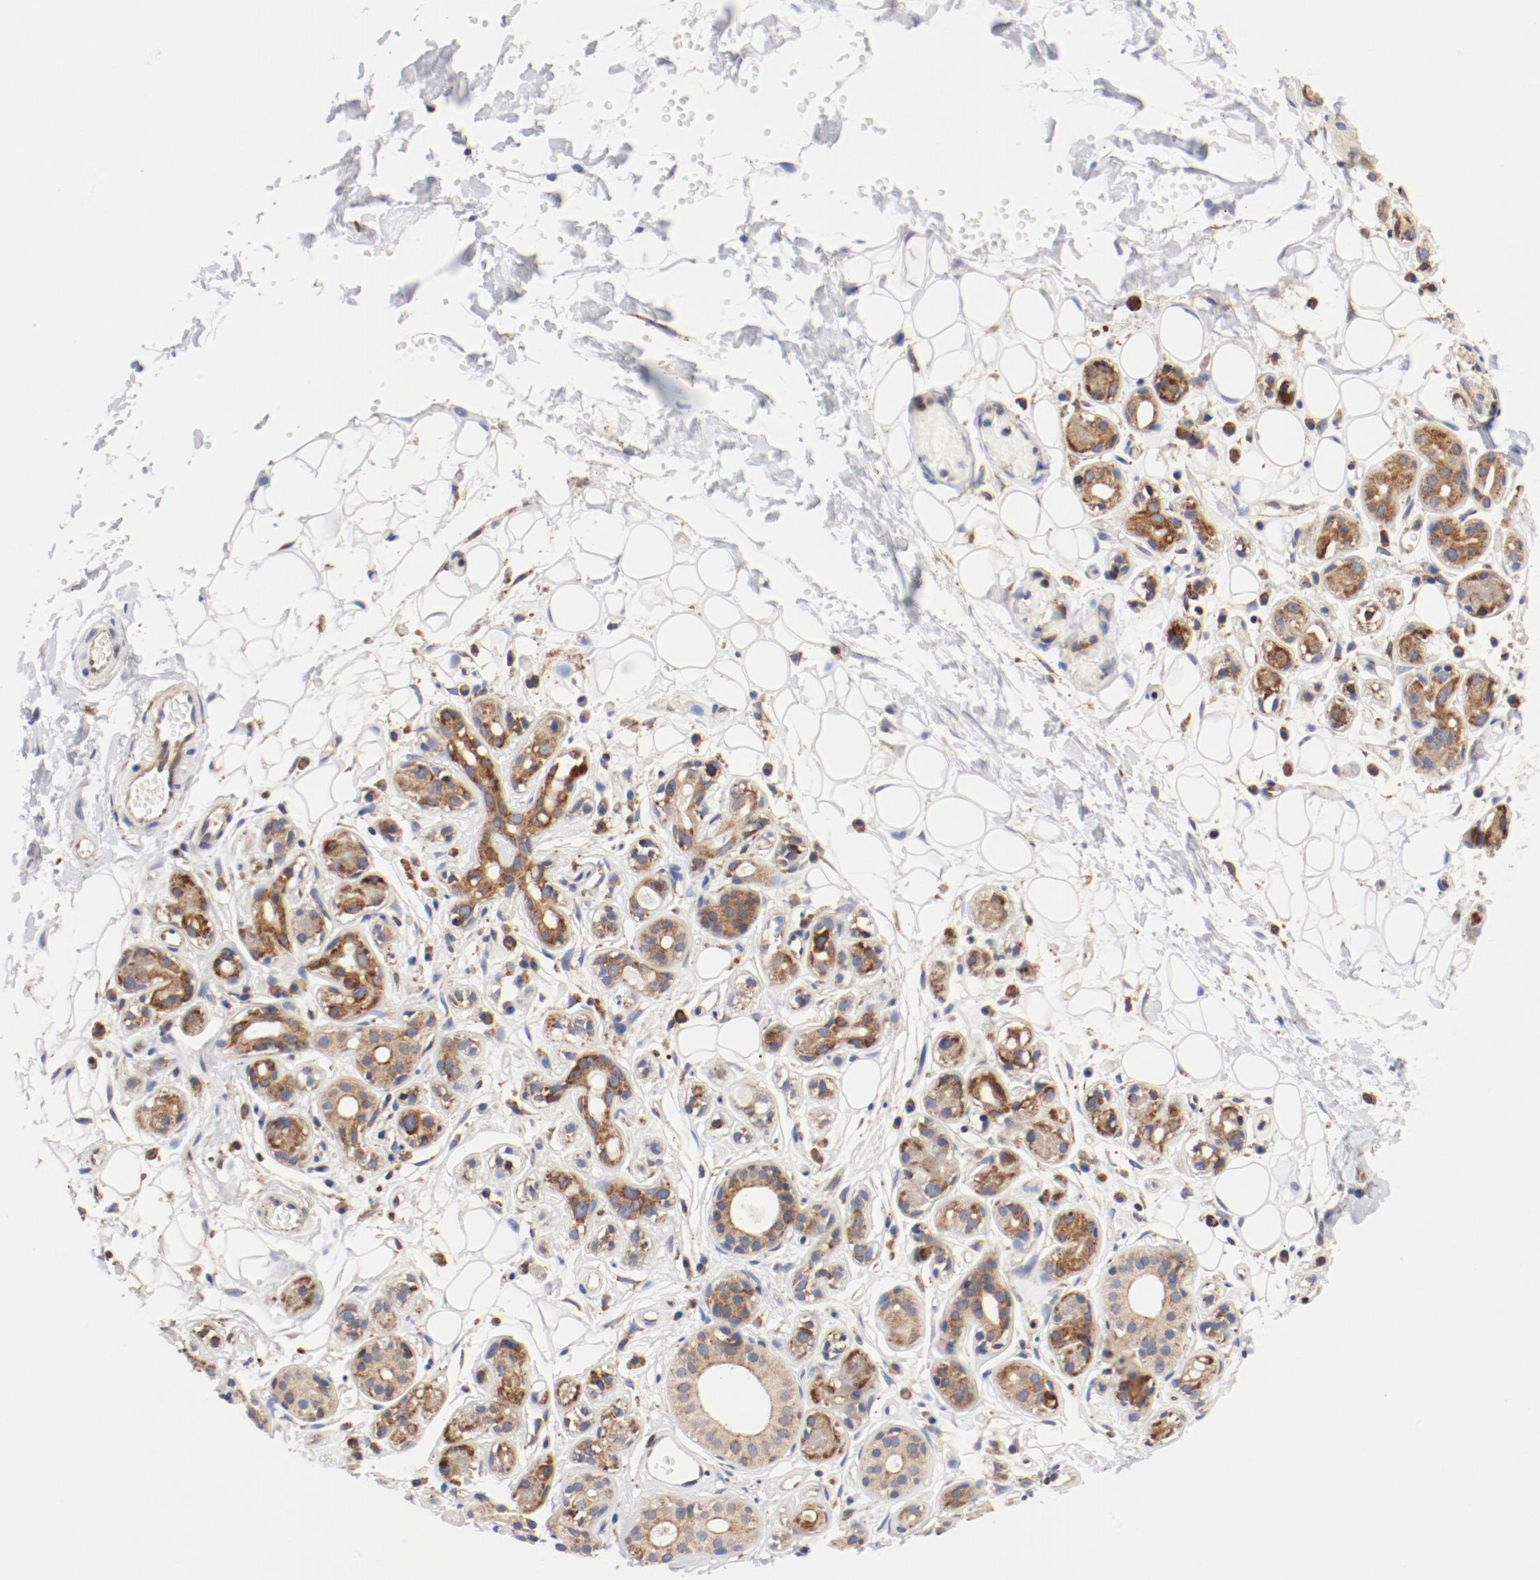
{"staining": {"intensity": "moderate", "quantity": ">75%", "location": "cytoplasmic/membranous"}, "tissue": "salivary gland", "cell_type": "Glandular cells", "image_type": "normal", "snomed": [{"axis": "morphology", "description": "Normal tissue, NOS"}, {"axis": "topography", "description": "Salivary gland"}], "caption": "Immunohistochemistry (IHC) histopathology image of benign salivary gland stained for a protein (brown), which displays medium levels of moderate cytoplasmic/membranous positivity in about >75% of glandular cells.", "gene": "PDPK1", "patient": {"sex": "male", "age": 54}}